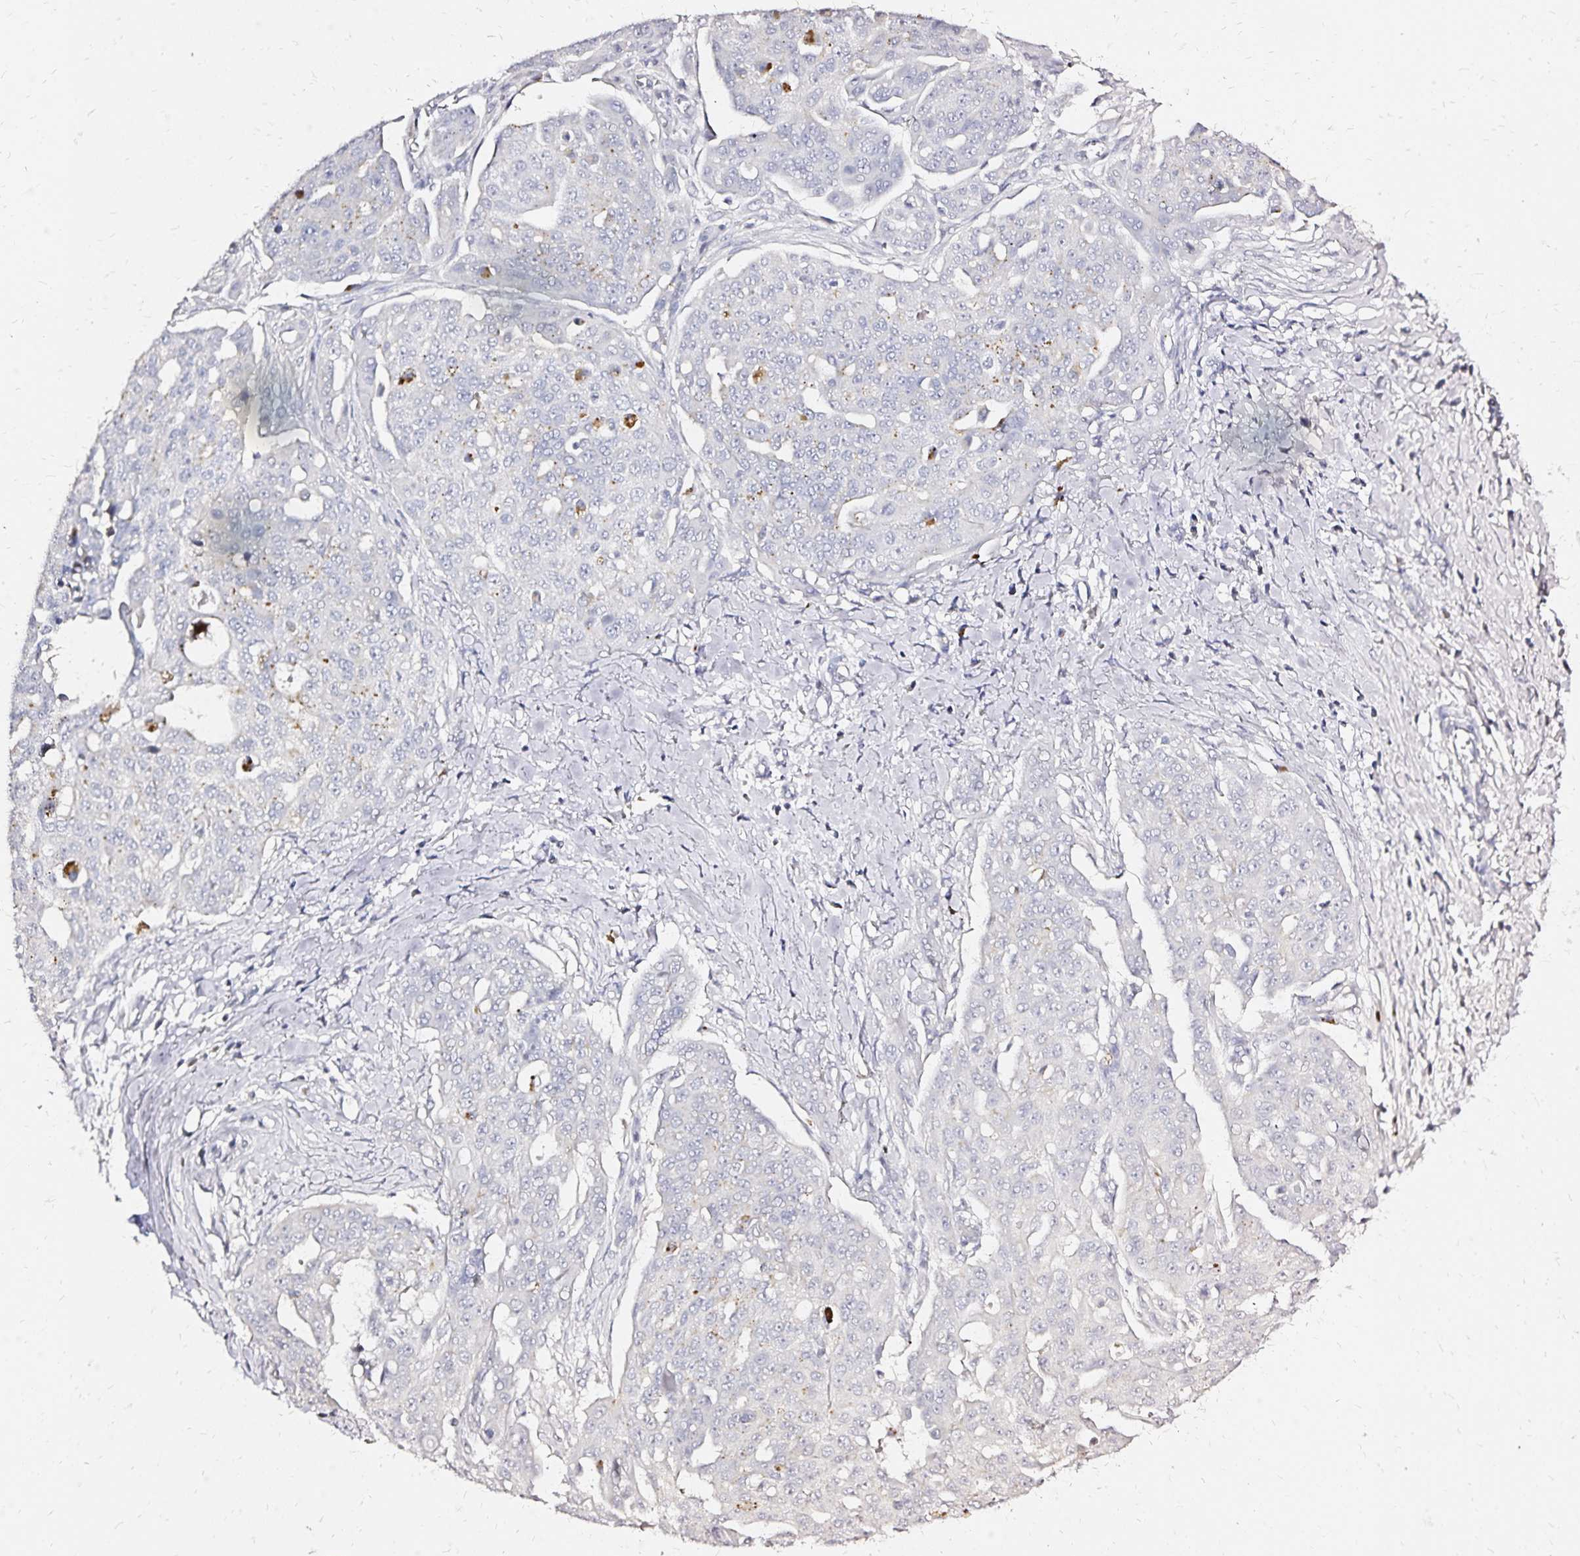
{"staining": {"intensity": "negative", "quantity": "none", "location": "none"}, "tissue": "ovarian cancer", "cell_type": "Tumor cells", "image_type": "cancer", "snomed": [{"axis": "morphology", "description": "Carcinoma, endometroid"}, {"axis": "topography", "description": "Ovary"}], "caption": "Immunohistochemistry (IHC) histopathology image of human ovarian endometroid carcinoma stained for a protein (brown), which shows no staining in tumor cells.", "gene": "SLC5A1", "patient": {"sex": "female", "age": 70}}